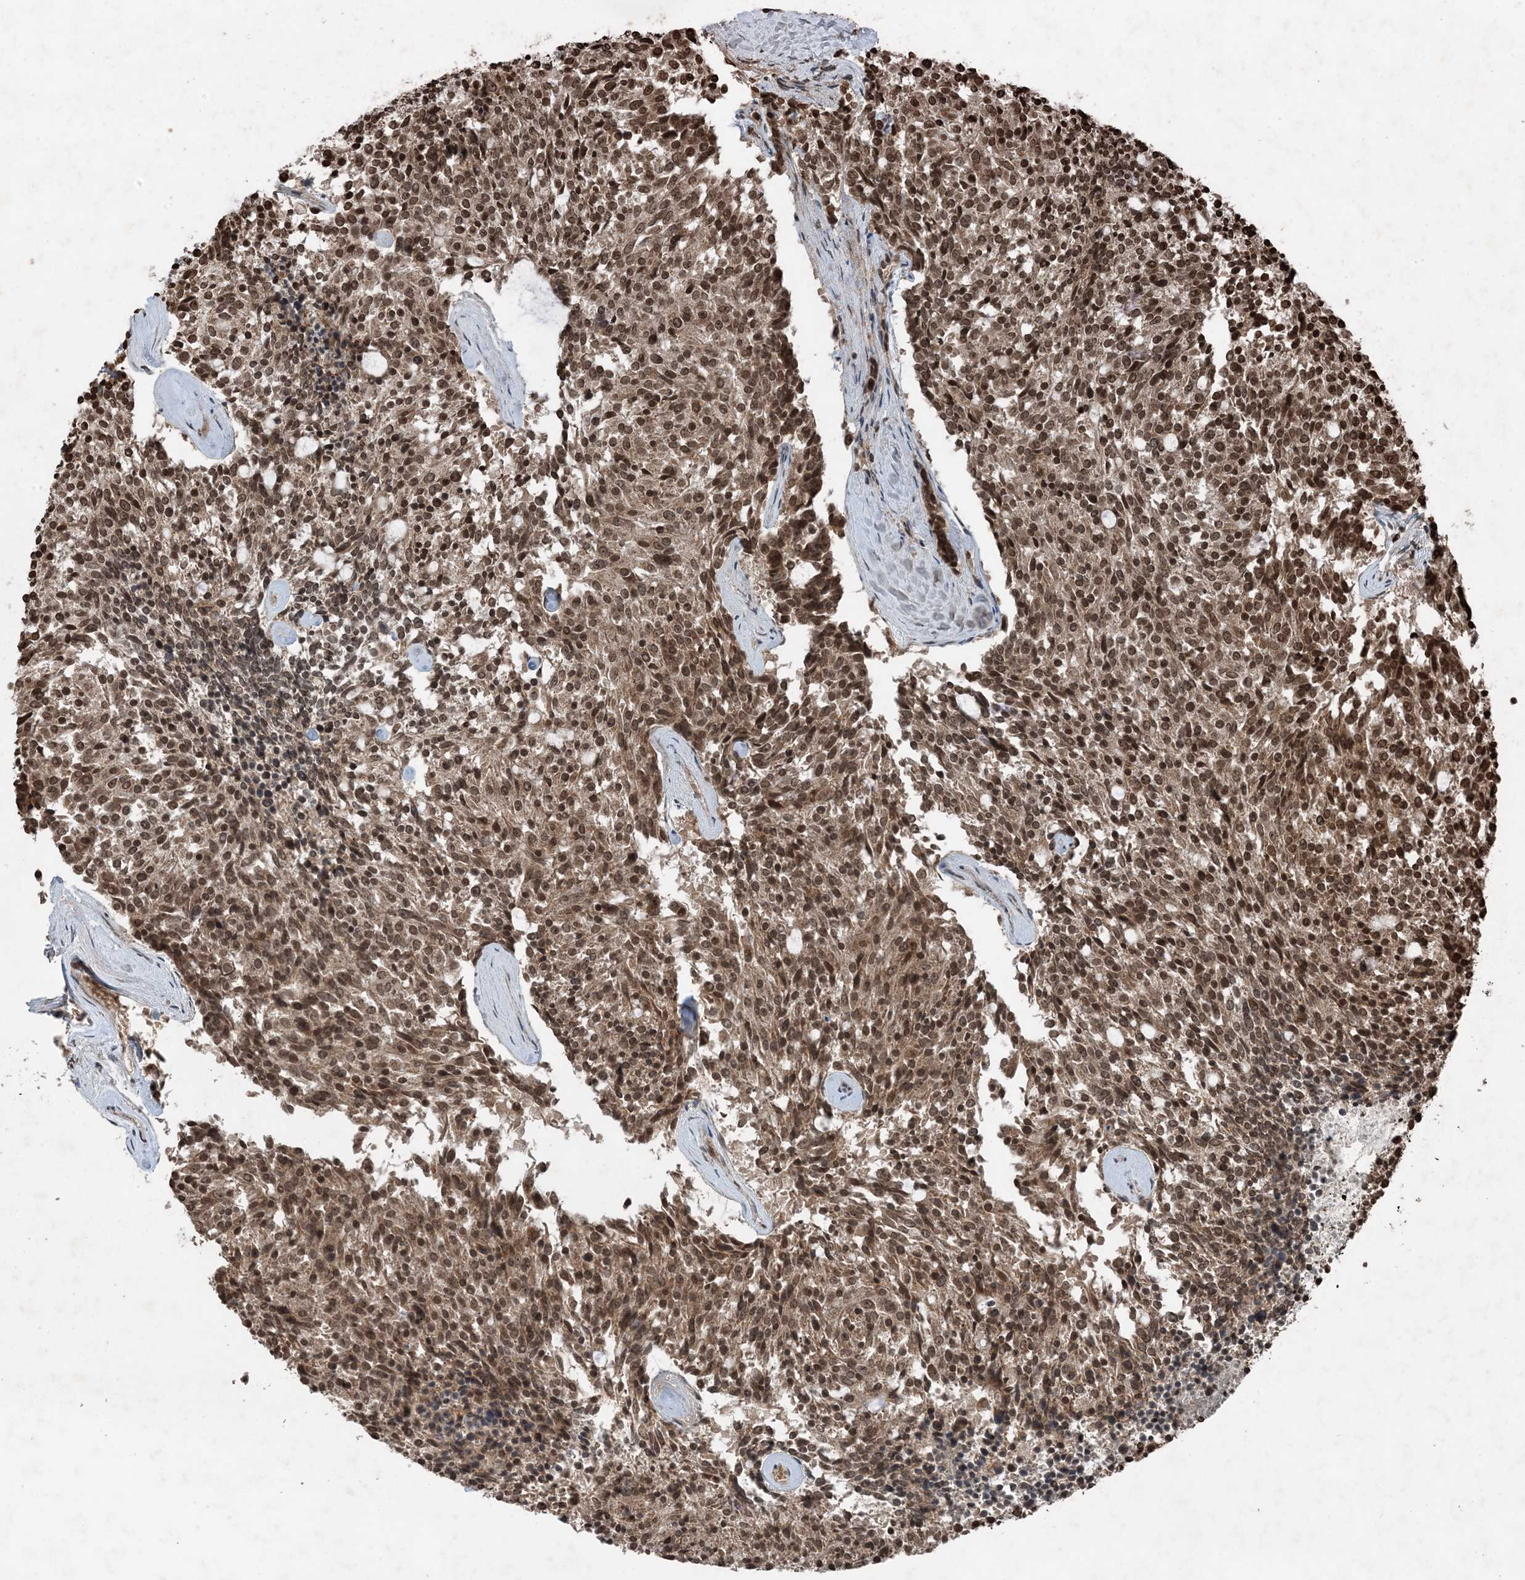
{"staining": {"intensity": "moderate", "quantity": ">75%", "location": "cytoplasmic/membranous,nuclear"}, "tissue": "carcinoid", "cell_type": "Tumor cells", "image_type": "cancer", "snomed": [{"axis": "morphology", "description": "Carcinoid, malignant, NOS"}, {"axis": "topography", "description": "Pancreas"}], "caption": "Malignant carcinoid was stained to show a protein in brown. There is medium levels of moderate cytoplasmic/membranous and nuclear positivity in about >75% of tumor cells. (IHC, brightfield microscopy, high magnification).", "gene": "ZFAND2B", "patient": {"sex": "female", "age": 54}}